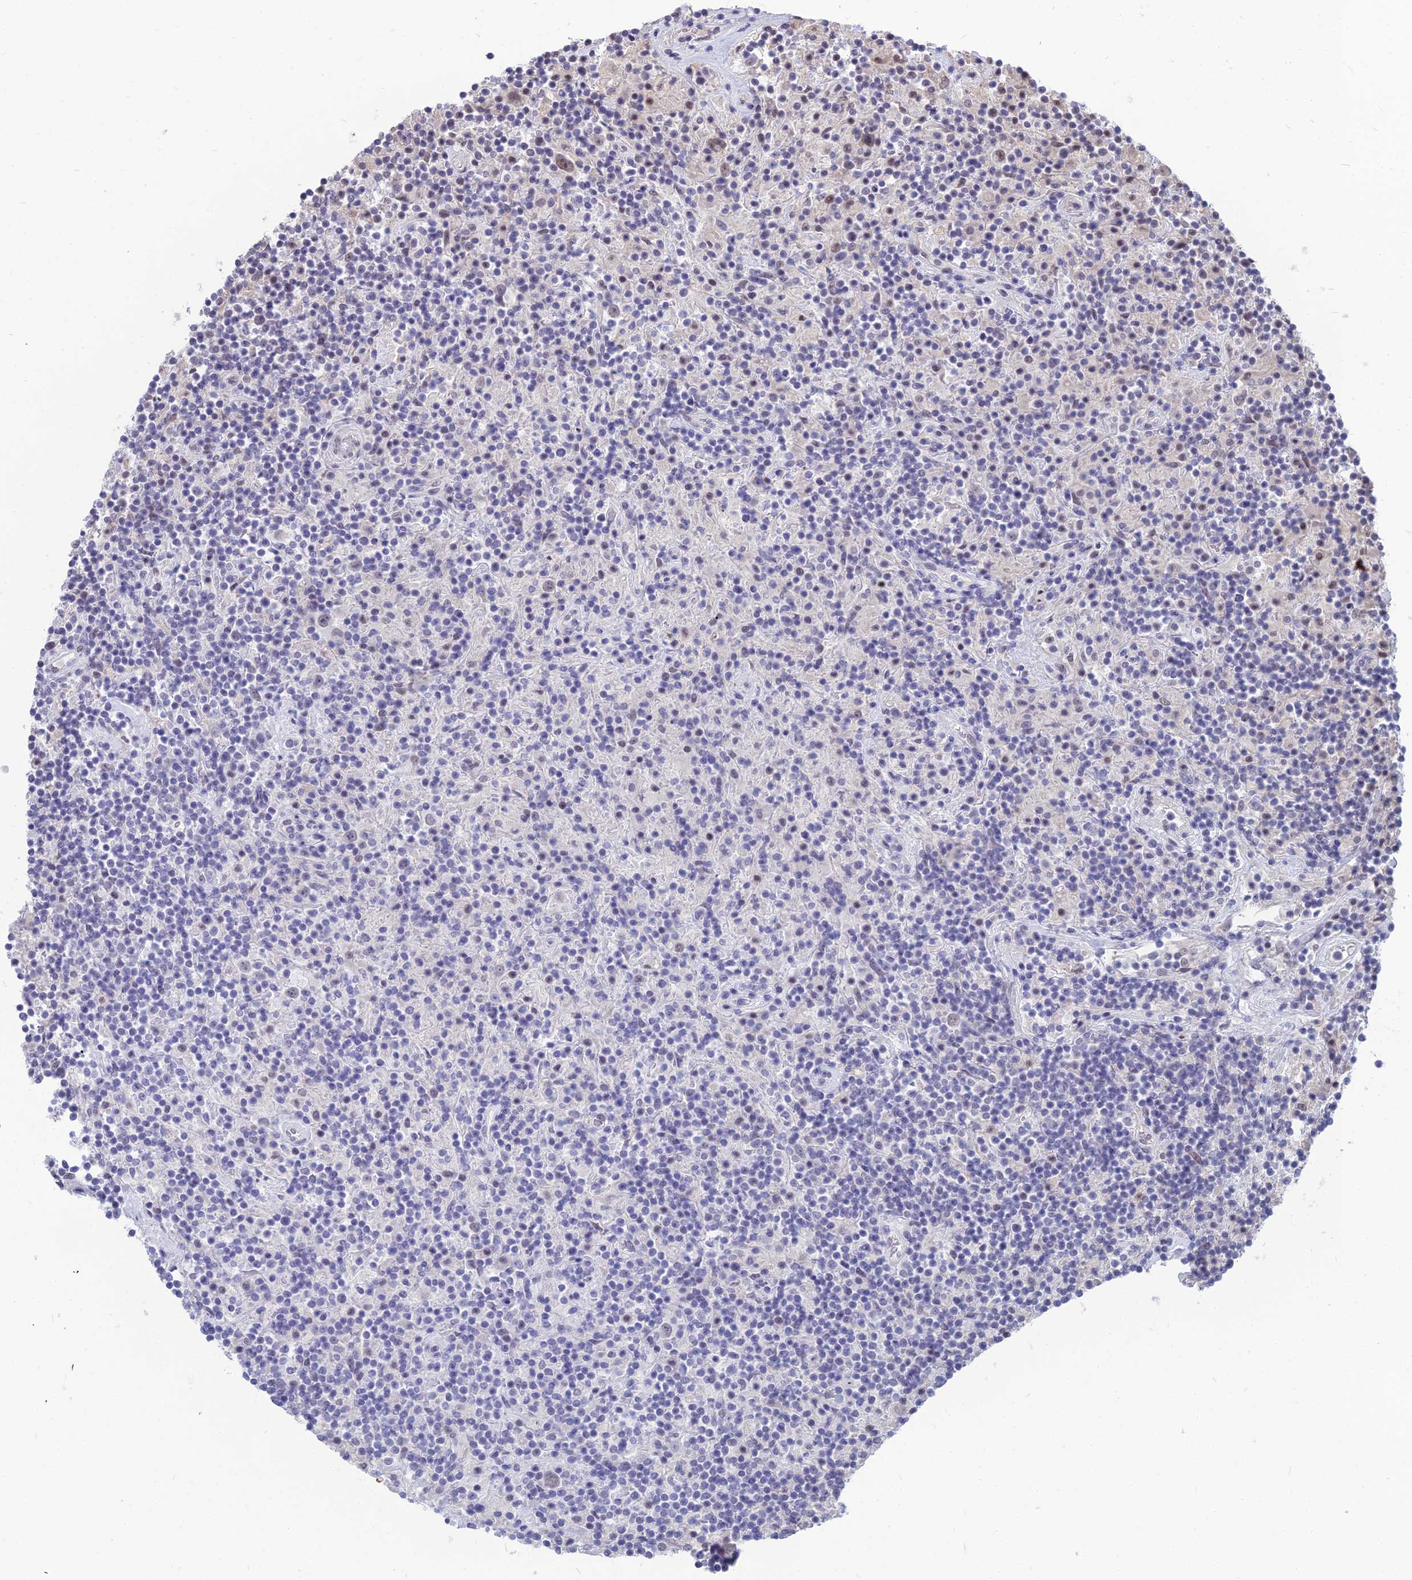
{"staining": {"intensity": "negative", "quantity": "none", "location": "none"}, "tissue": "lymphoma", "cell_type": "Tumor cells", "image_type": "cancer", "snomed": [{"axis": "morphology", "description": "Hodgkin's disease, NOS"}, {"axis": "topography", "description": "Lymph node"}], "caption": "This is an IHC histopathology image of human lymphoma. There is no expression in tumor cells.", "gene": "SRSF7", "patient": {"sex": "male", "age": 70}}